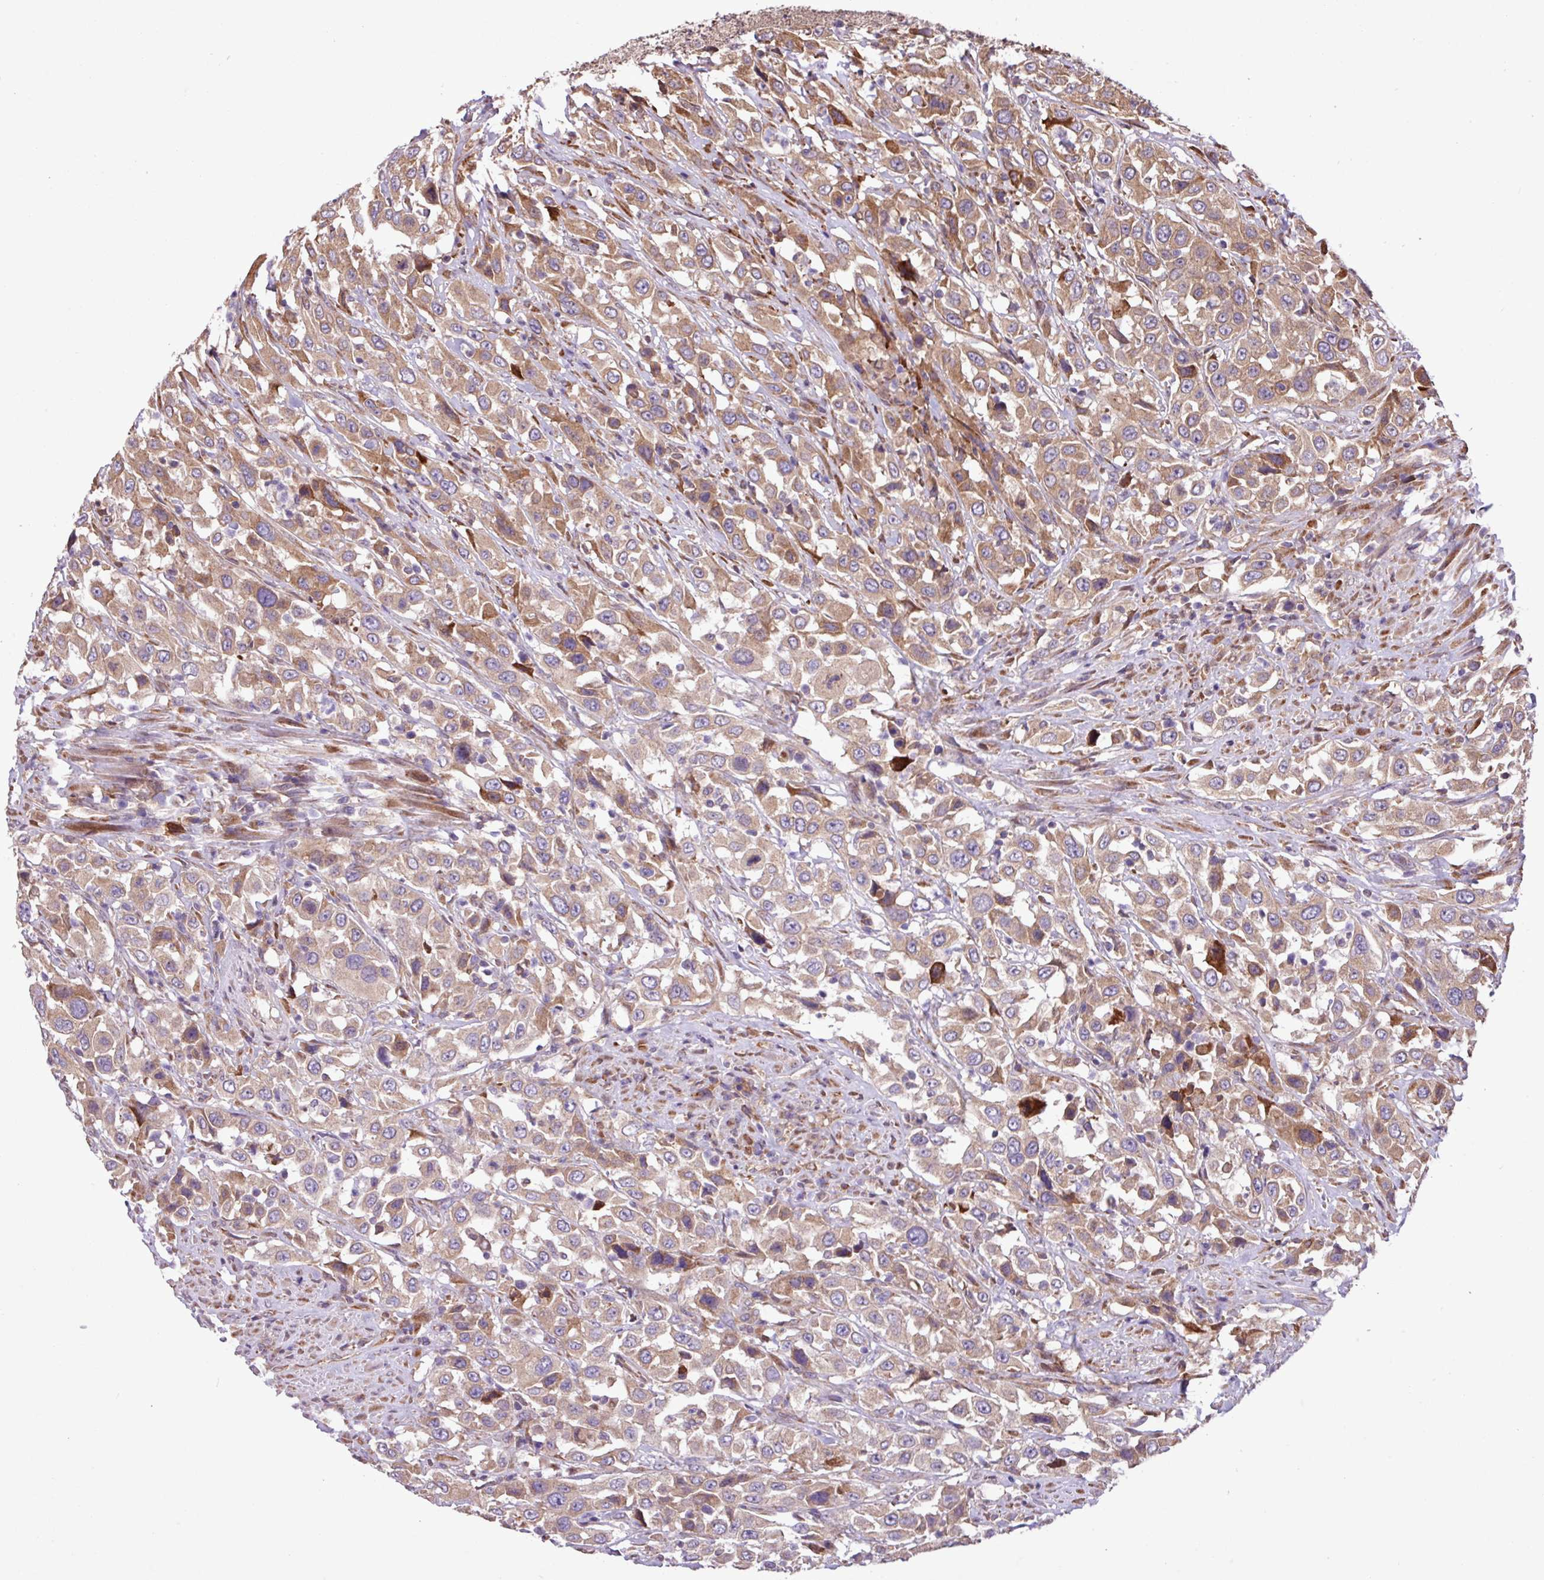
{"staining": {"intensity": "moderate", "quantity": ">75%", "location": "cytoplasmic/membranous"}, "tissue": "urothelial cancer", "cell_type": "Tumor cells", "image_type": "cancer", "snomed": [{"axis": "morphology", "description": "Urothelial carcinoma, High grade"}, {"axis": "topography", "description": "Urinary bladder"}], "caption": "Tumor cells display medium levels of moderate cytoplasmic/membranous positivity in approximately >75% of cells in human urothelial cancer.", "gene": "MEGF6", "patient": {"sex": "male", "age": 61}}